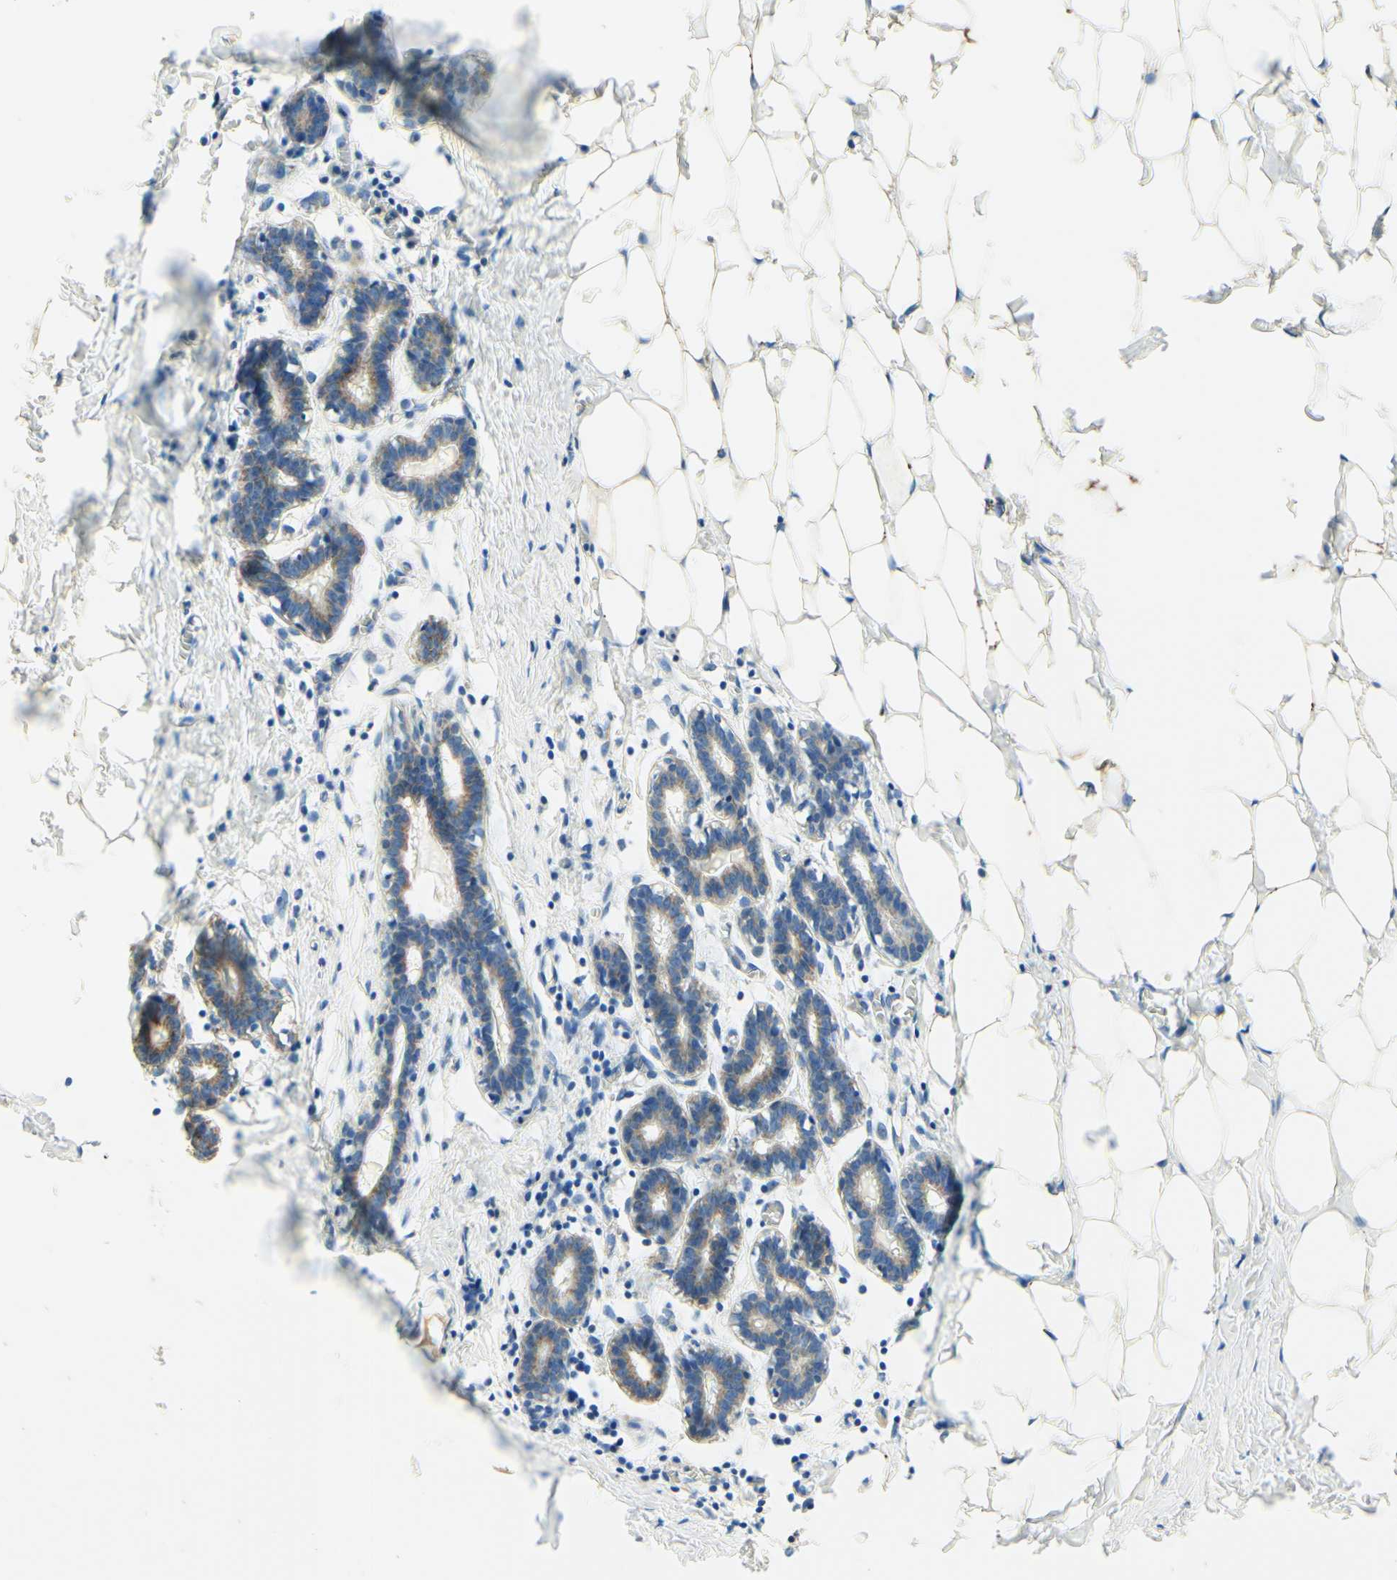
{"staining": {"intensity": "negative", "quantity": "none", "location": "none"}, "tissue": "breast", "cell_type": "Adipocytes", "image_type": "normal", "snomed": [{"axis": "morphology", "description": "Normal tissue, NOS"}, {"axis": "topography", "description": "Breast"}], "caption": "An image of breast stained for a protein displays no brown staining in adipocytes. (Brightfield microscopy of DAB immunohistochemistry (IHC) at high magnification).", "gene": "ARMC10", "patient": {"sex": "female", "age": 27}}